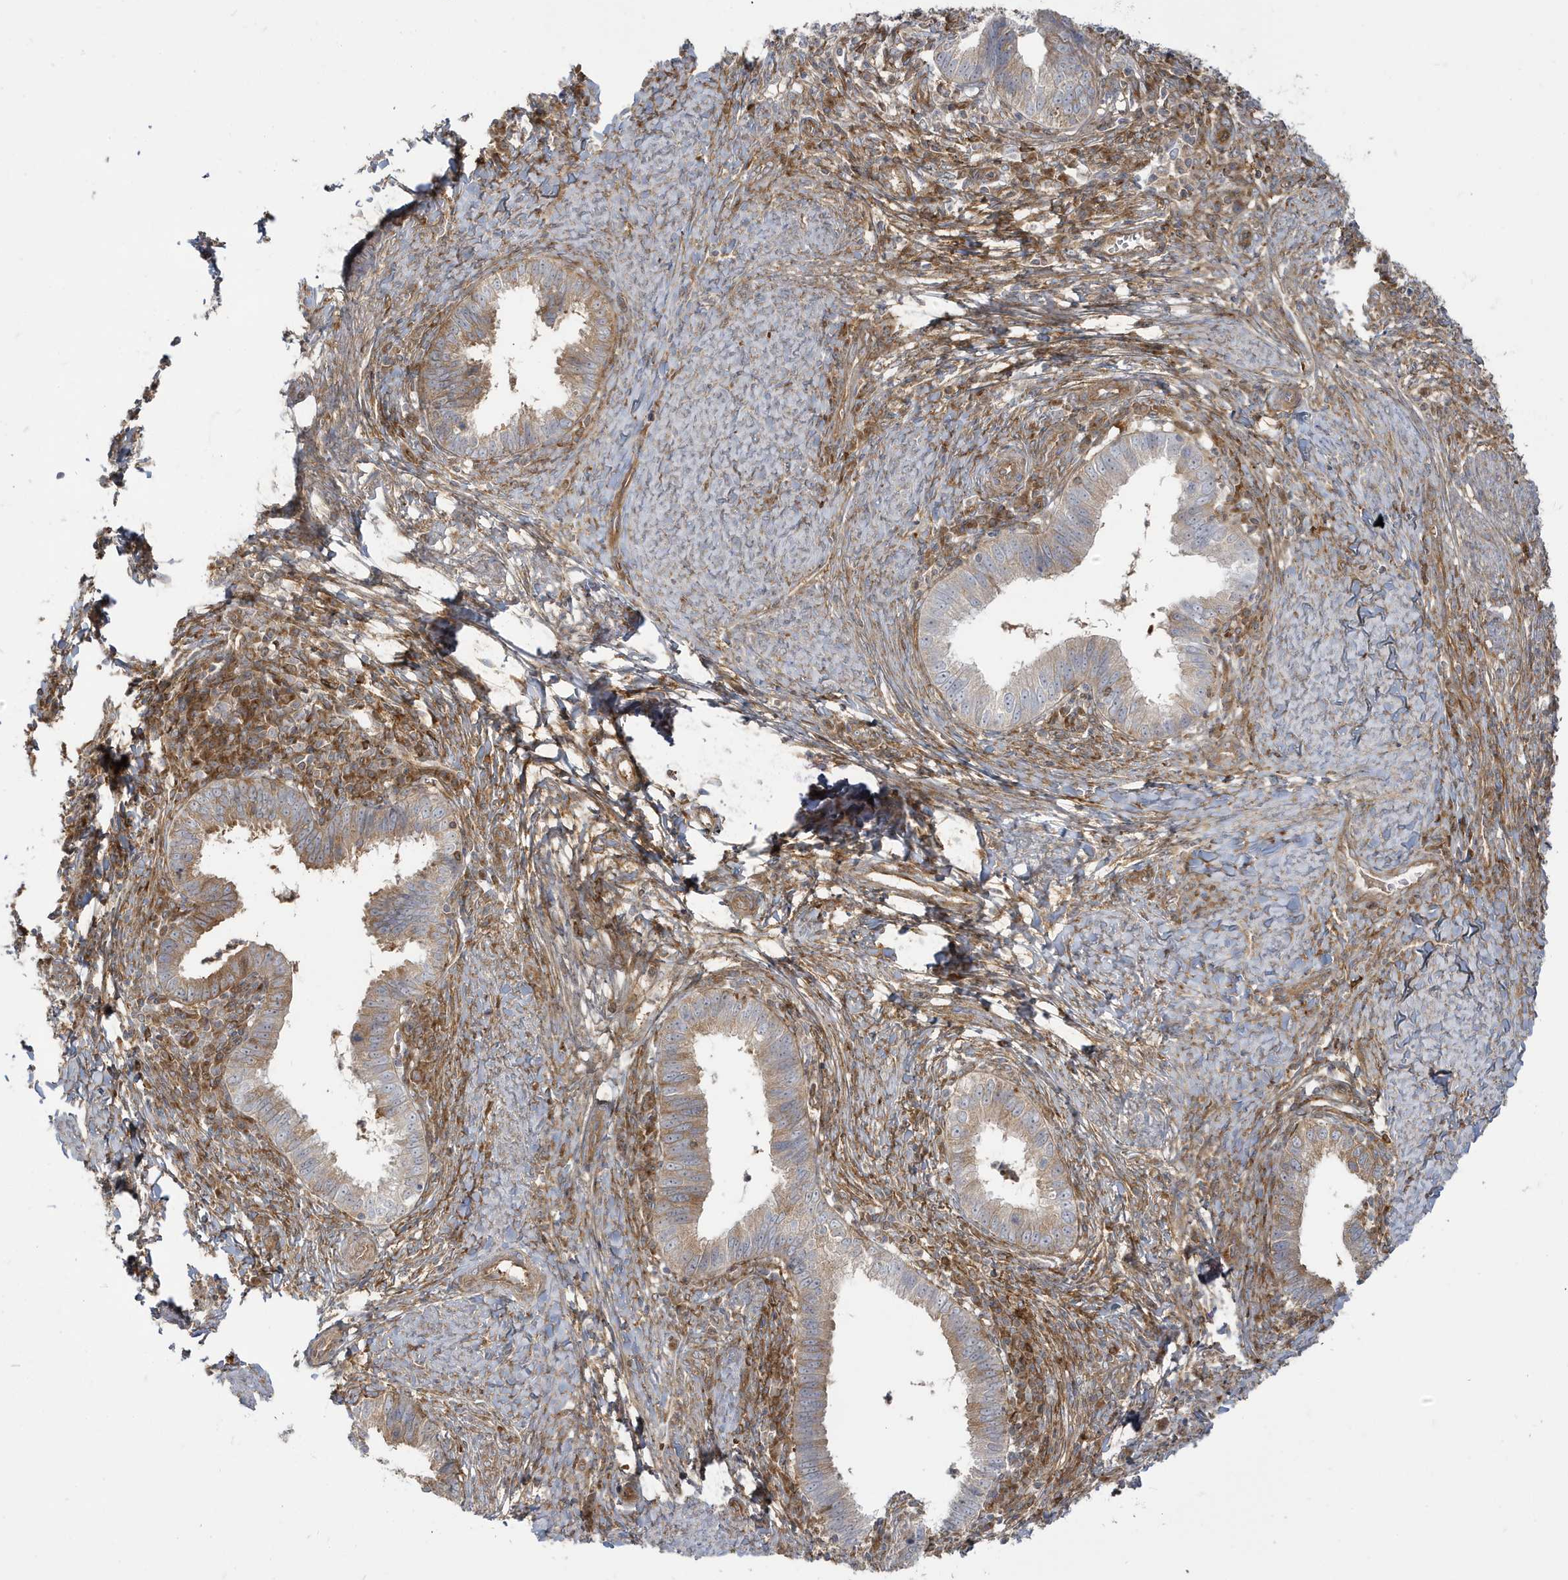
{"staining": {"intensity": "weak", "quantity": "<25%", "location": "cytoplasmic/membranous"}, "tissue": "cervical cancer", "cell_type": "Tumor cells", "image_type": "cancer", "snomed": [{"axis": "morphology", "description": "Adenocarcinoma, NOS"}, {"axis": "topography", "description": "Cervix"}], "caption": "Cervical adenocarcinoma was stained to show a protein in brown. There is no significant positivity in tumor cells. (IHC, brightfield microscopy, high magnification).", "gene": "STAM", "patient": {"sex": "female", "age": 36}}